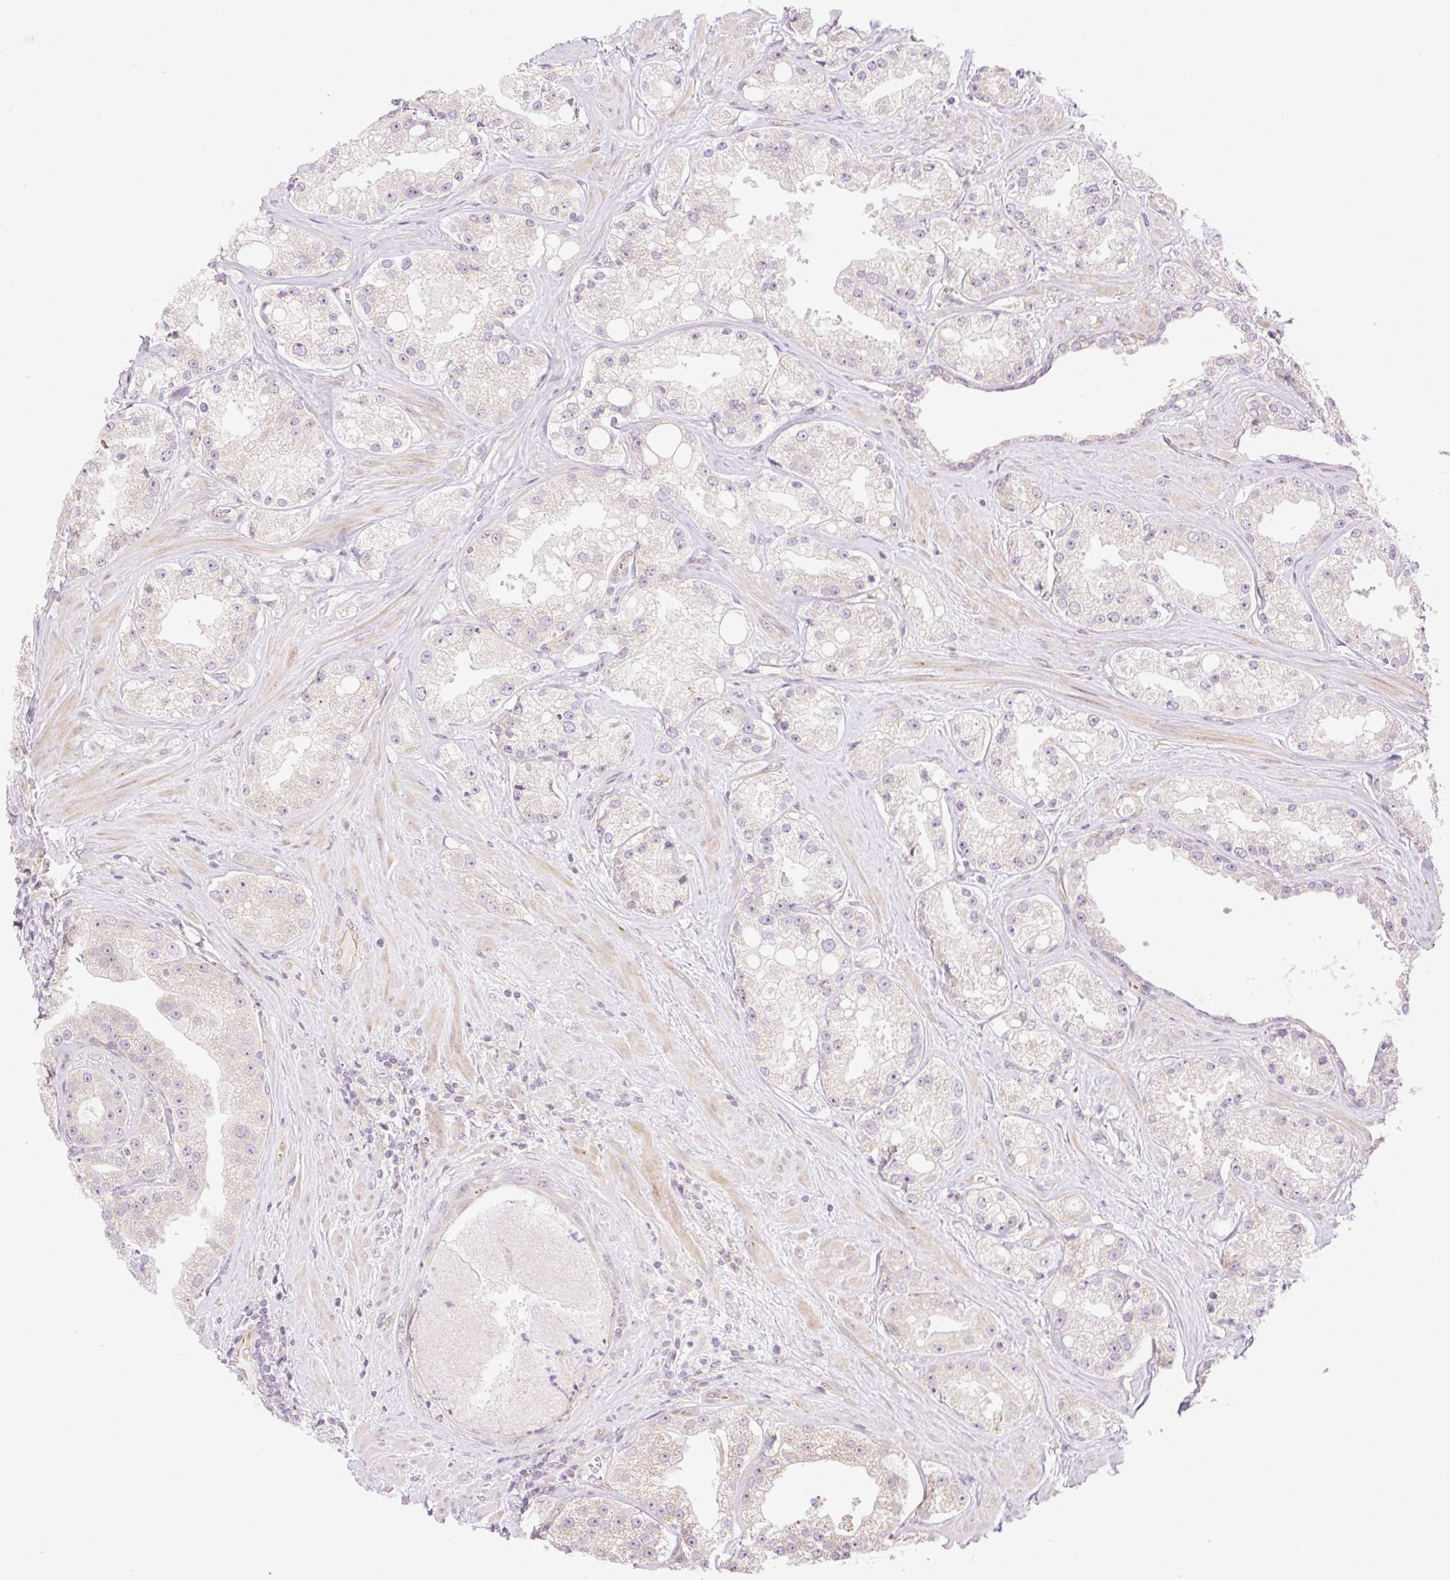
{"staining": {"intensity": "negative", "quantity": "none", "location": "none"}, "tissue": "prostate cancer", "cell_type": "Tumor cells", "image_type": "cancer", "snomed": [{"axis": "morphology", "description": "Adenocarcinoma, High grade"}, {"axis": "topography", "description": "Prostate"}], "caption": "Tumor cells show no significant positivity in prostate high-grade adenocarcinoma.", "gene": "ZNF394", "patient": {"sex": "male", "age": 66}}